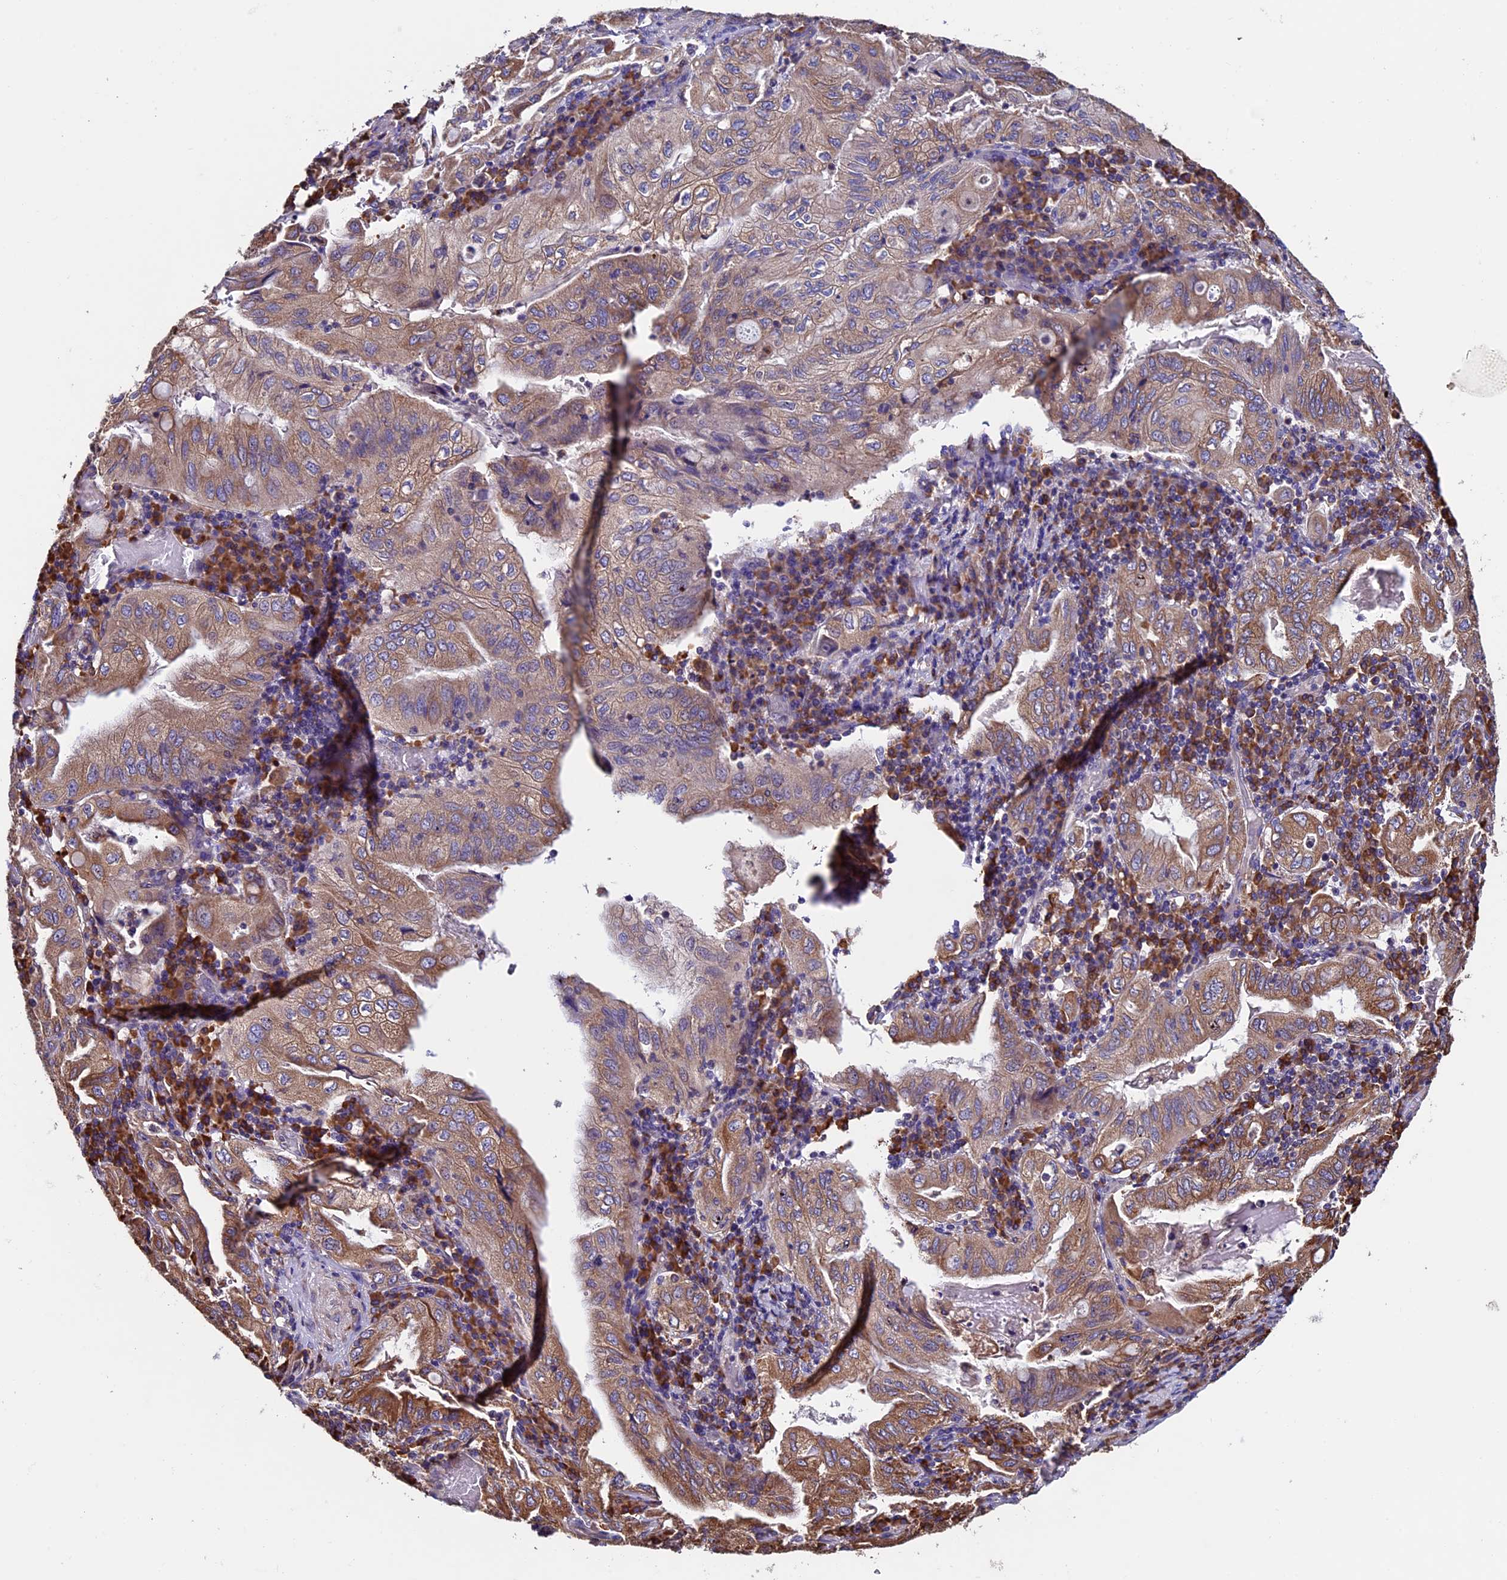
{"staining": {"intensity": "moderate", "quantity": ">75%", "location": "cytoplasmic/membranous"}, "tissue": "stomach cancer", "cell_type": "Tumor cells", "image_type": "cancer", "snomed": [{"axis": "morphology", "description": "Normal tissue, NOS"}, {"axis": "morphology", "description": "Adenocarcinoma, NOS"}, {"axis": "topography", "description": "Esophagus"}, {"axis": "topography", "description": "Stomach, upper"}, {"axis": "topography", "description": "Peripheral nerve tissue"}], "caption": "A medium amount of moderate cytoplasmic/membranous staining is appreciated in about >75% of tumor cells in stomach adenocarcinoma tissue.", "gene": "BTBD3", "patient": {"sex": "male", "age": 62}}